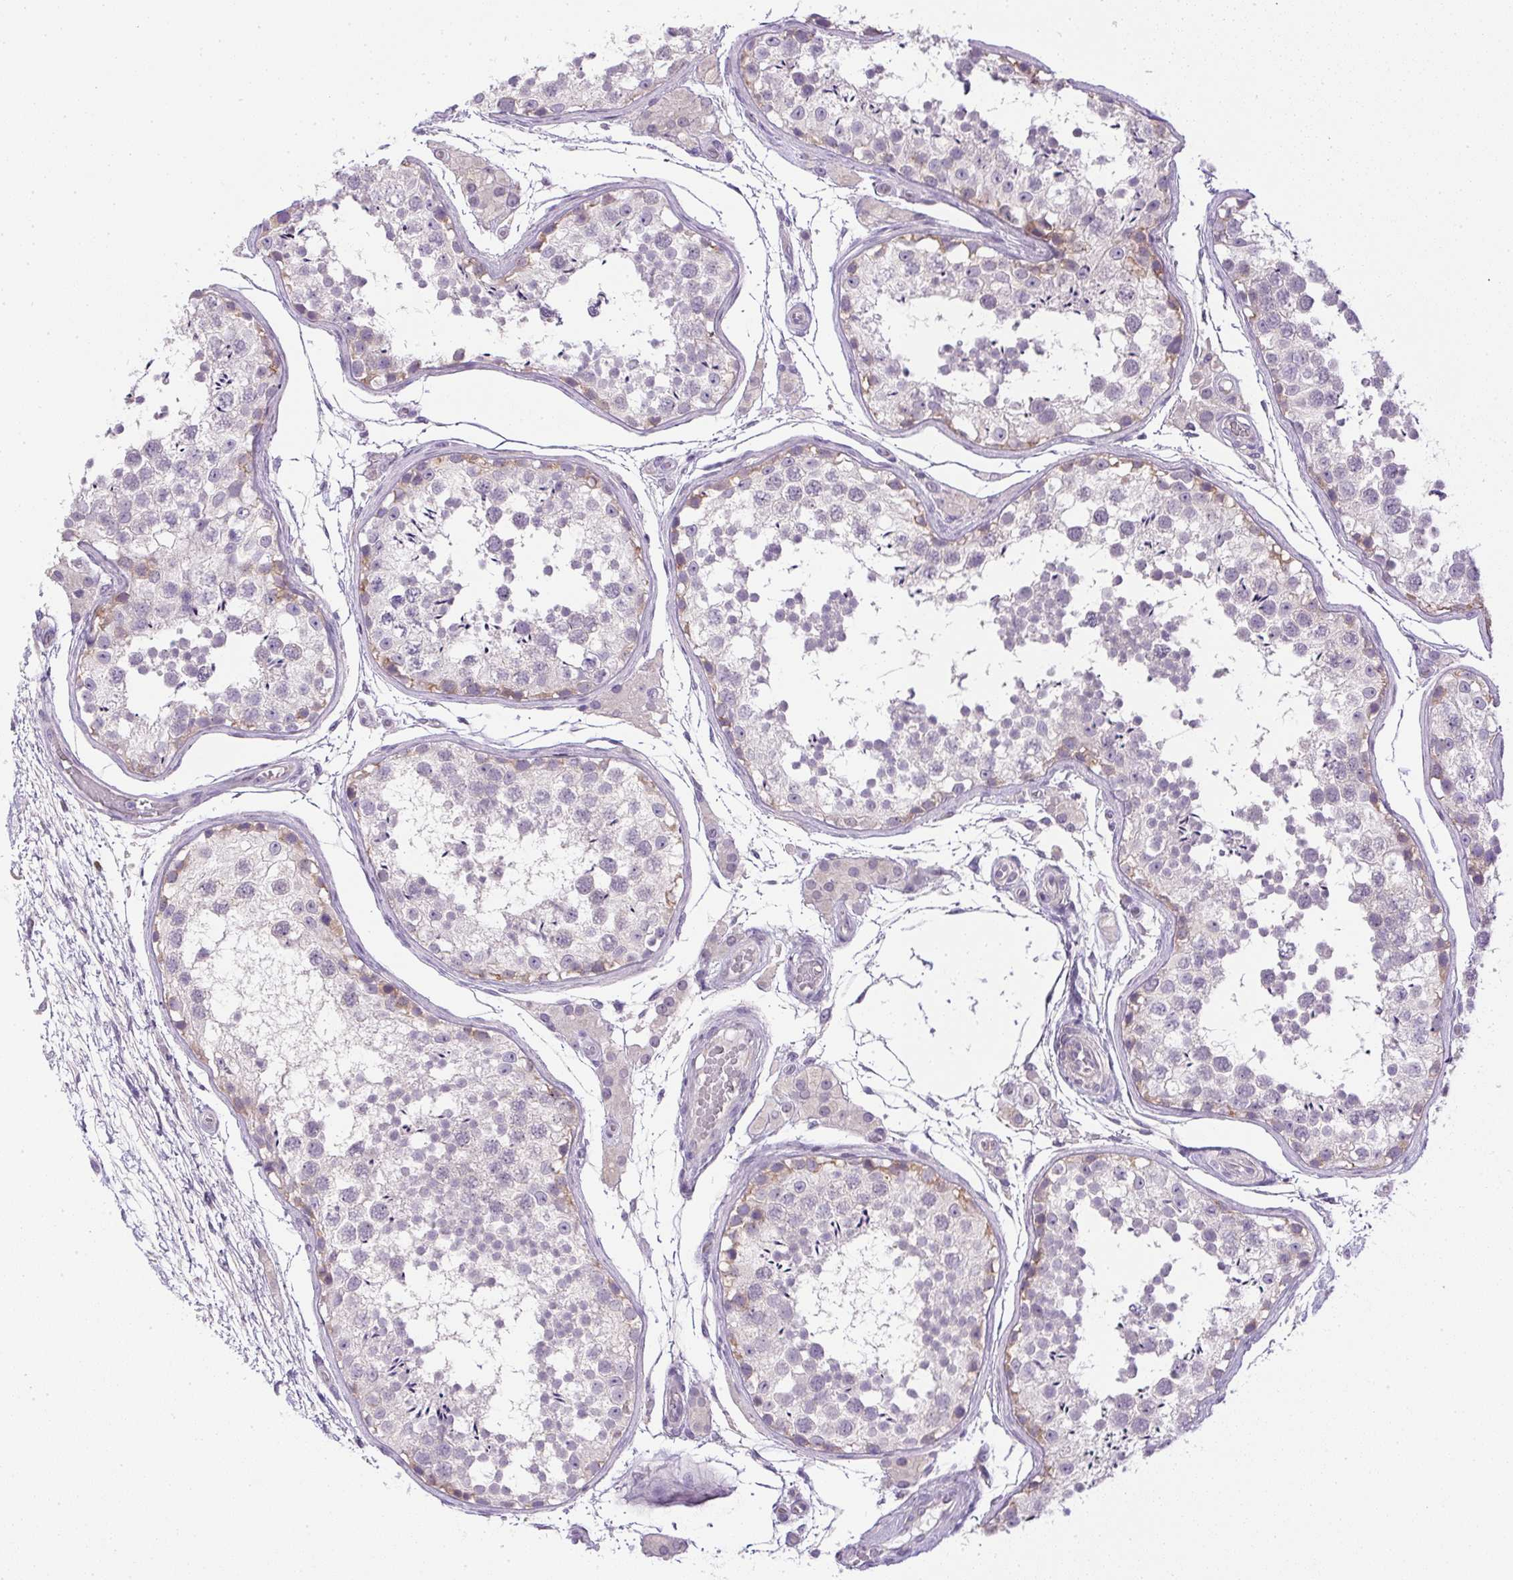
{"staining": {"intensity": "weak", "quantity": "<25%", "location": "cytoplasmic/membranous"}, "tissue": "testis", "cell_type": "Cells in seminiferous ducts", "image_type": "normal", "snomed": [{"axis": "morphology", "description": "Normal tissue, NOS"}, {"axis": "morphology", "description": "Seminoma, NOS"}, {"axis": "topography", "description": "Testis"}], "caption": "The micrograph shows no staining of cells in seminiferous ducts in normal testis. (Brightfield microscopy of DAB immunohistochemistry (IHC) at high magnification).", "gene": "SLC17A7", "patient": {"sex": "male", "age": 29}}